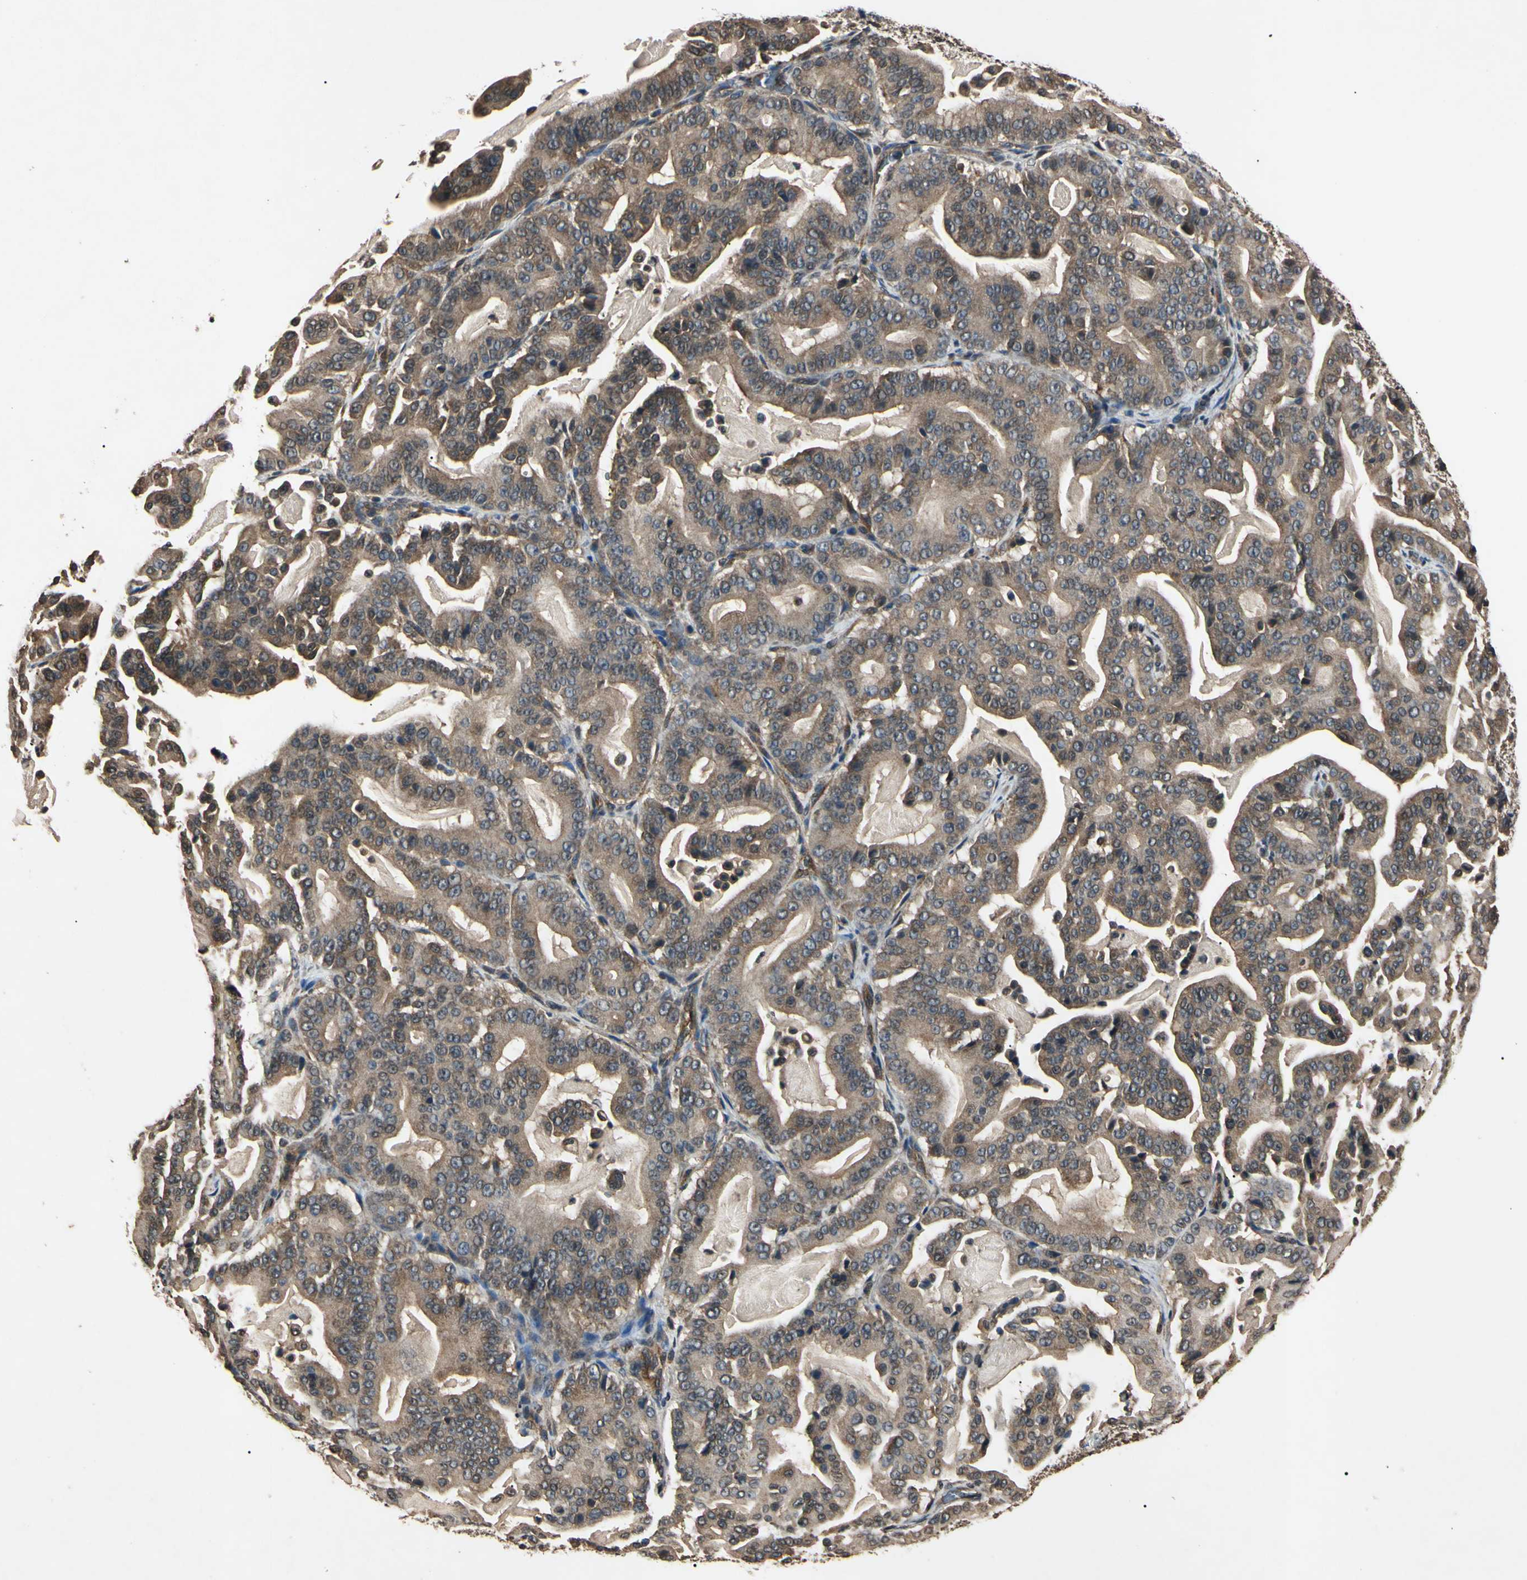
{"staining": {"intensity": "moderate", "quantity": "25%-75%", "location": "cytoplasmic/membranous"}, "tissue": "pancreatic cancer", "cell_type": "Tumor cells", "image_type": "cancer", "snomed": [{"axis": "morphology", "description": "Adenocarcinoma, NOS"}, {"axis": "topography", "description": "Pancreas"}], "caption": "DAB immunohistochemical staining of pancreatic cancer reveals moderate cytoplasmic/membranous protein positivity in about 25%-75% of tumor cells. The staining was performed using DAB, with brown indicating positive protein expression. Nuclei are stained blue with hematoxylin.", "gene": "EPN1", "patient": {"sex": "male", "age": 63}}